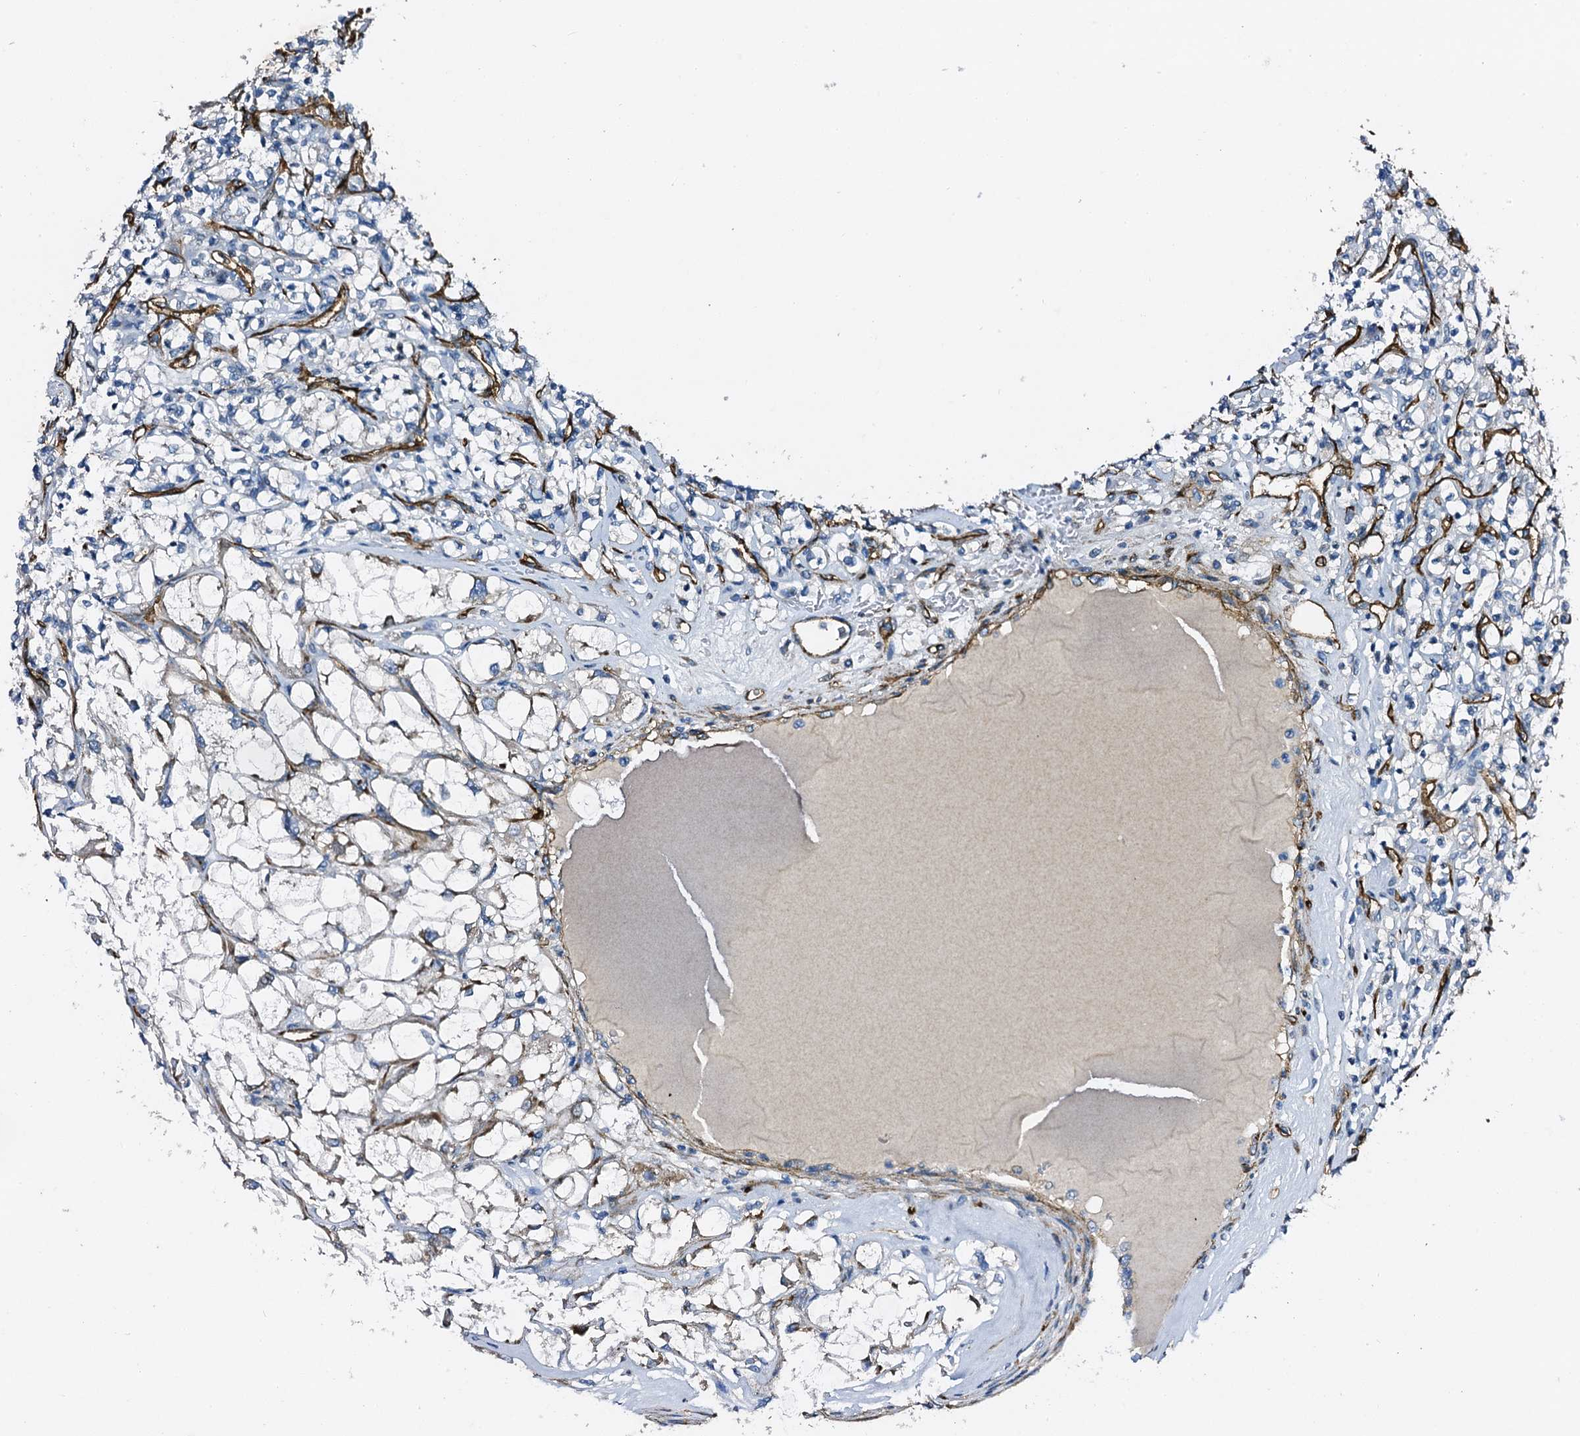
{"staining": {"intensity": "negative", "quantity": "none", "location": "none"}, "tissue": "renal cancer", "cell_type": "Tumor cells", "image_type": "cancer", "snomed": [{"axis": "morphology", "description": "Adenocarcinoma, NOS"}, {"axis": "topography", "description": "Kidney"}], "caption": "Immunohistochemistry (IHC) of human renal adenocarcinoma reveals no expression in tumor cells. Nuclei are stained in blue.", "gene": "DBX1", "patient": {"sex": "female", "age": 69}}